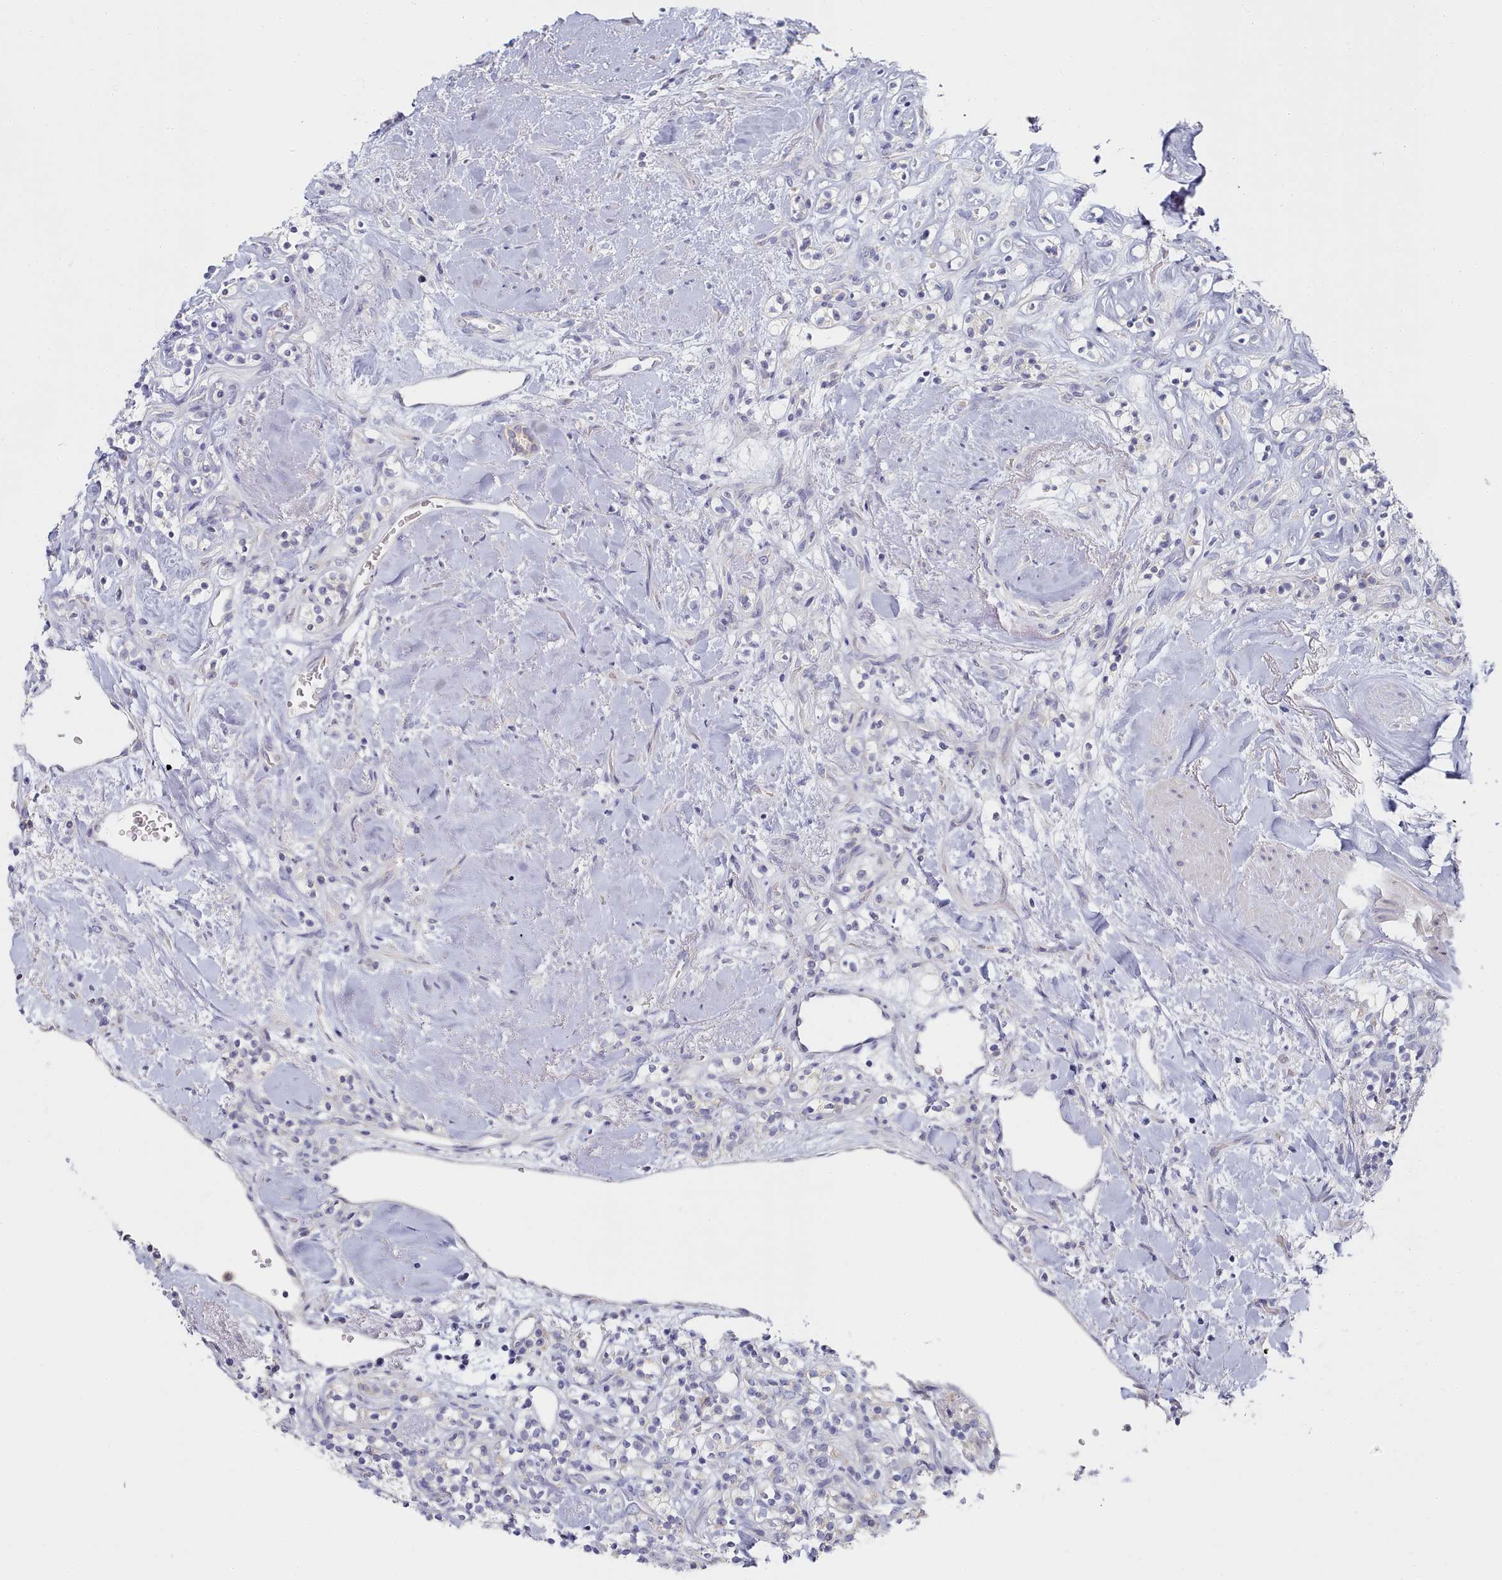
{"staining": {"intensity": "negative", "quantity": "none", "location": "none"}, "tissue": "renal cancer", "cell_type": "Tumor cells", "image_type": "cancer", "snomed": [{"axis": "morphology", "description": "Adenocarcinoma, NOS"}, {"axis": "topography", "description": "Kidney"}], "caption": "Tumor cells show no significant protein staining in renal cancer (adenocarcinoma).", "gene": "TYW1B", "patient": {"sex": "male", "age": 77}}